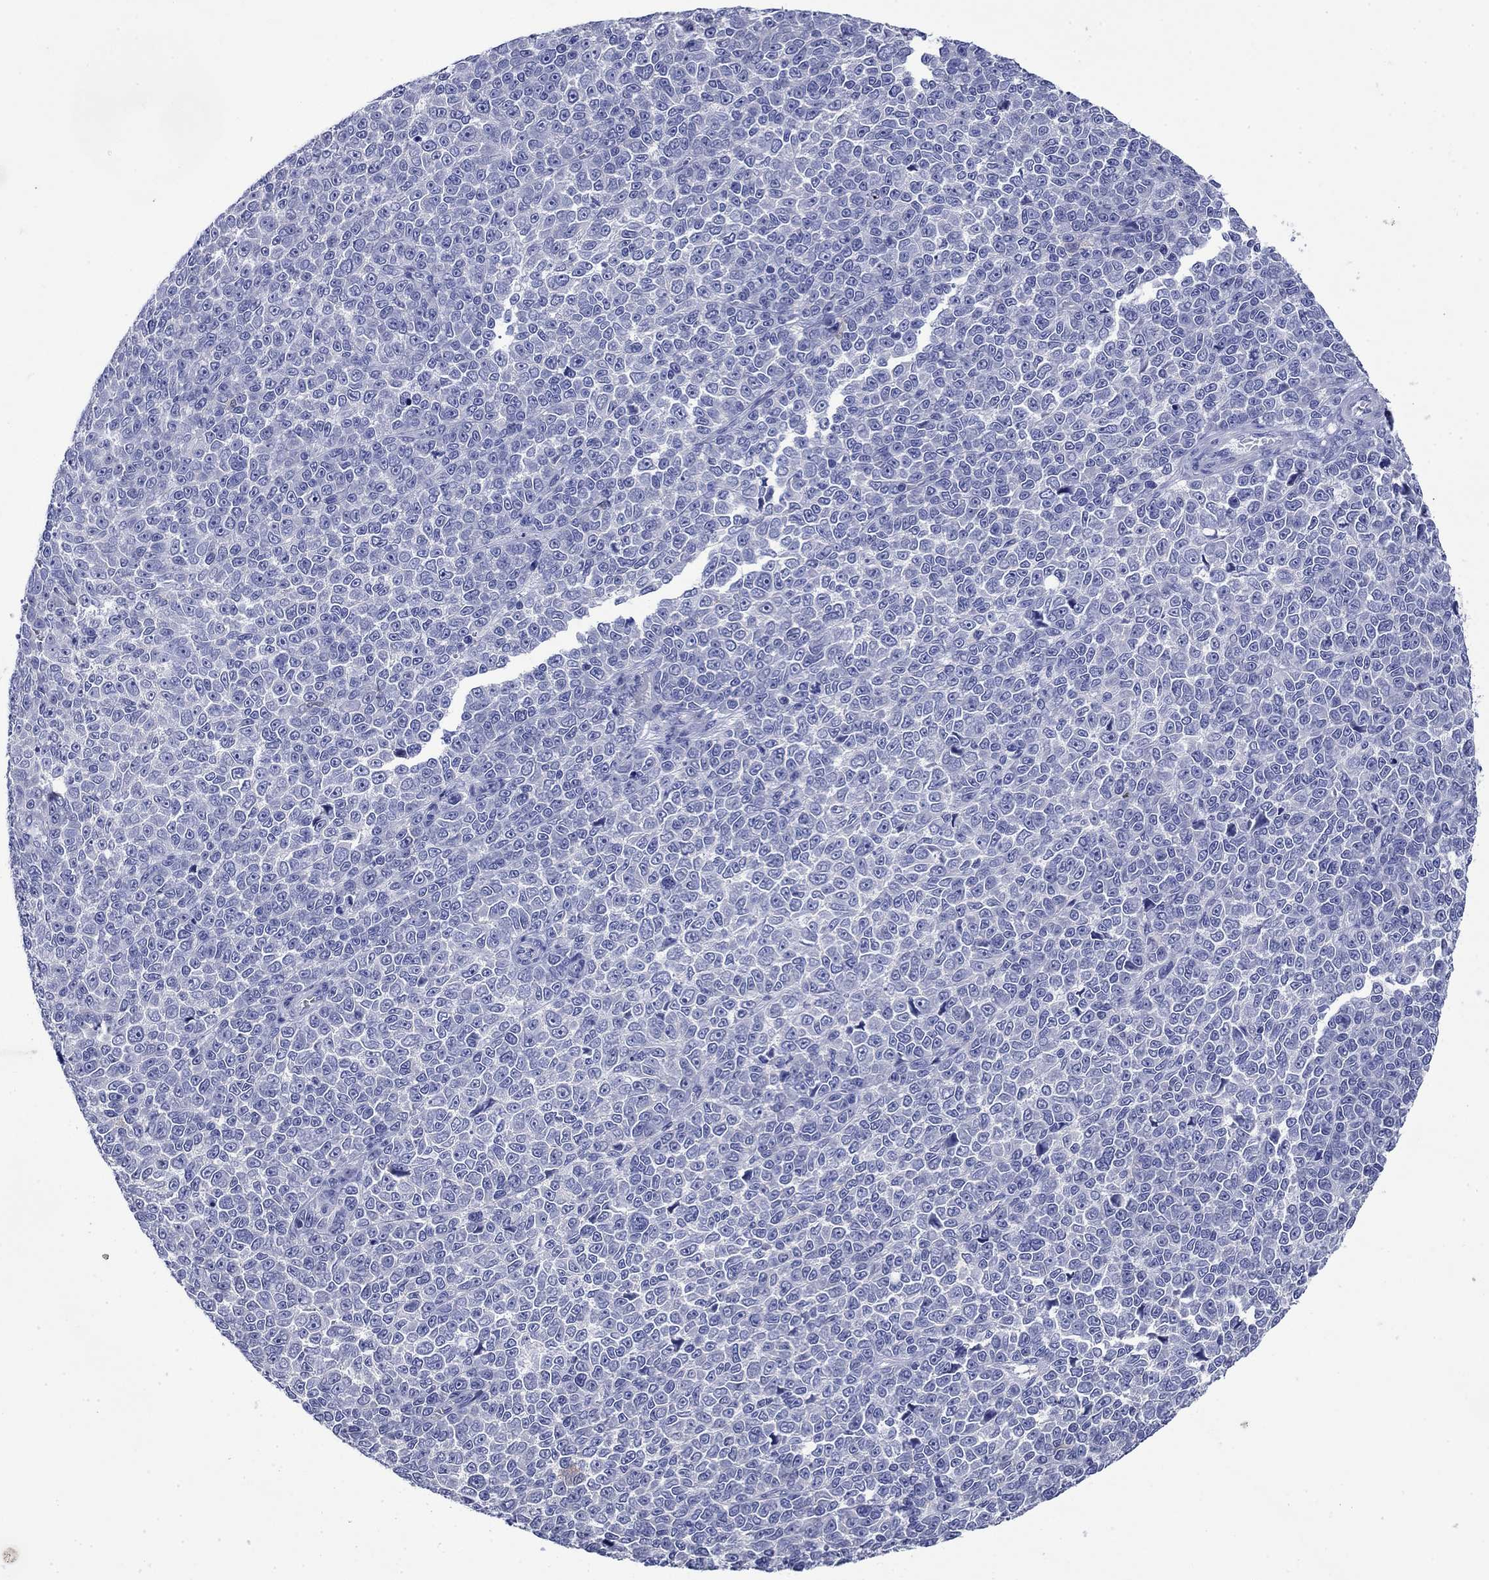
{"staining": {"intensity": "negative", "quantity": "none", "location": "none"}, "tissue": "melanoma", "cell_type": "Tumor cells", "image_type": "cancer", "snomed": [{"axis": "morphology", "description": "Malignant melanoma, NOS"}, {"axis": "topography", "description": "Skin"}], "caption": "Tumor cells show no significant staining in melanoma. (Brightfield microscopy of DAB immunohistochemistry at high magnification).", "gene": "TFR2", "patient": {"sex": "female", "age": 95}}